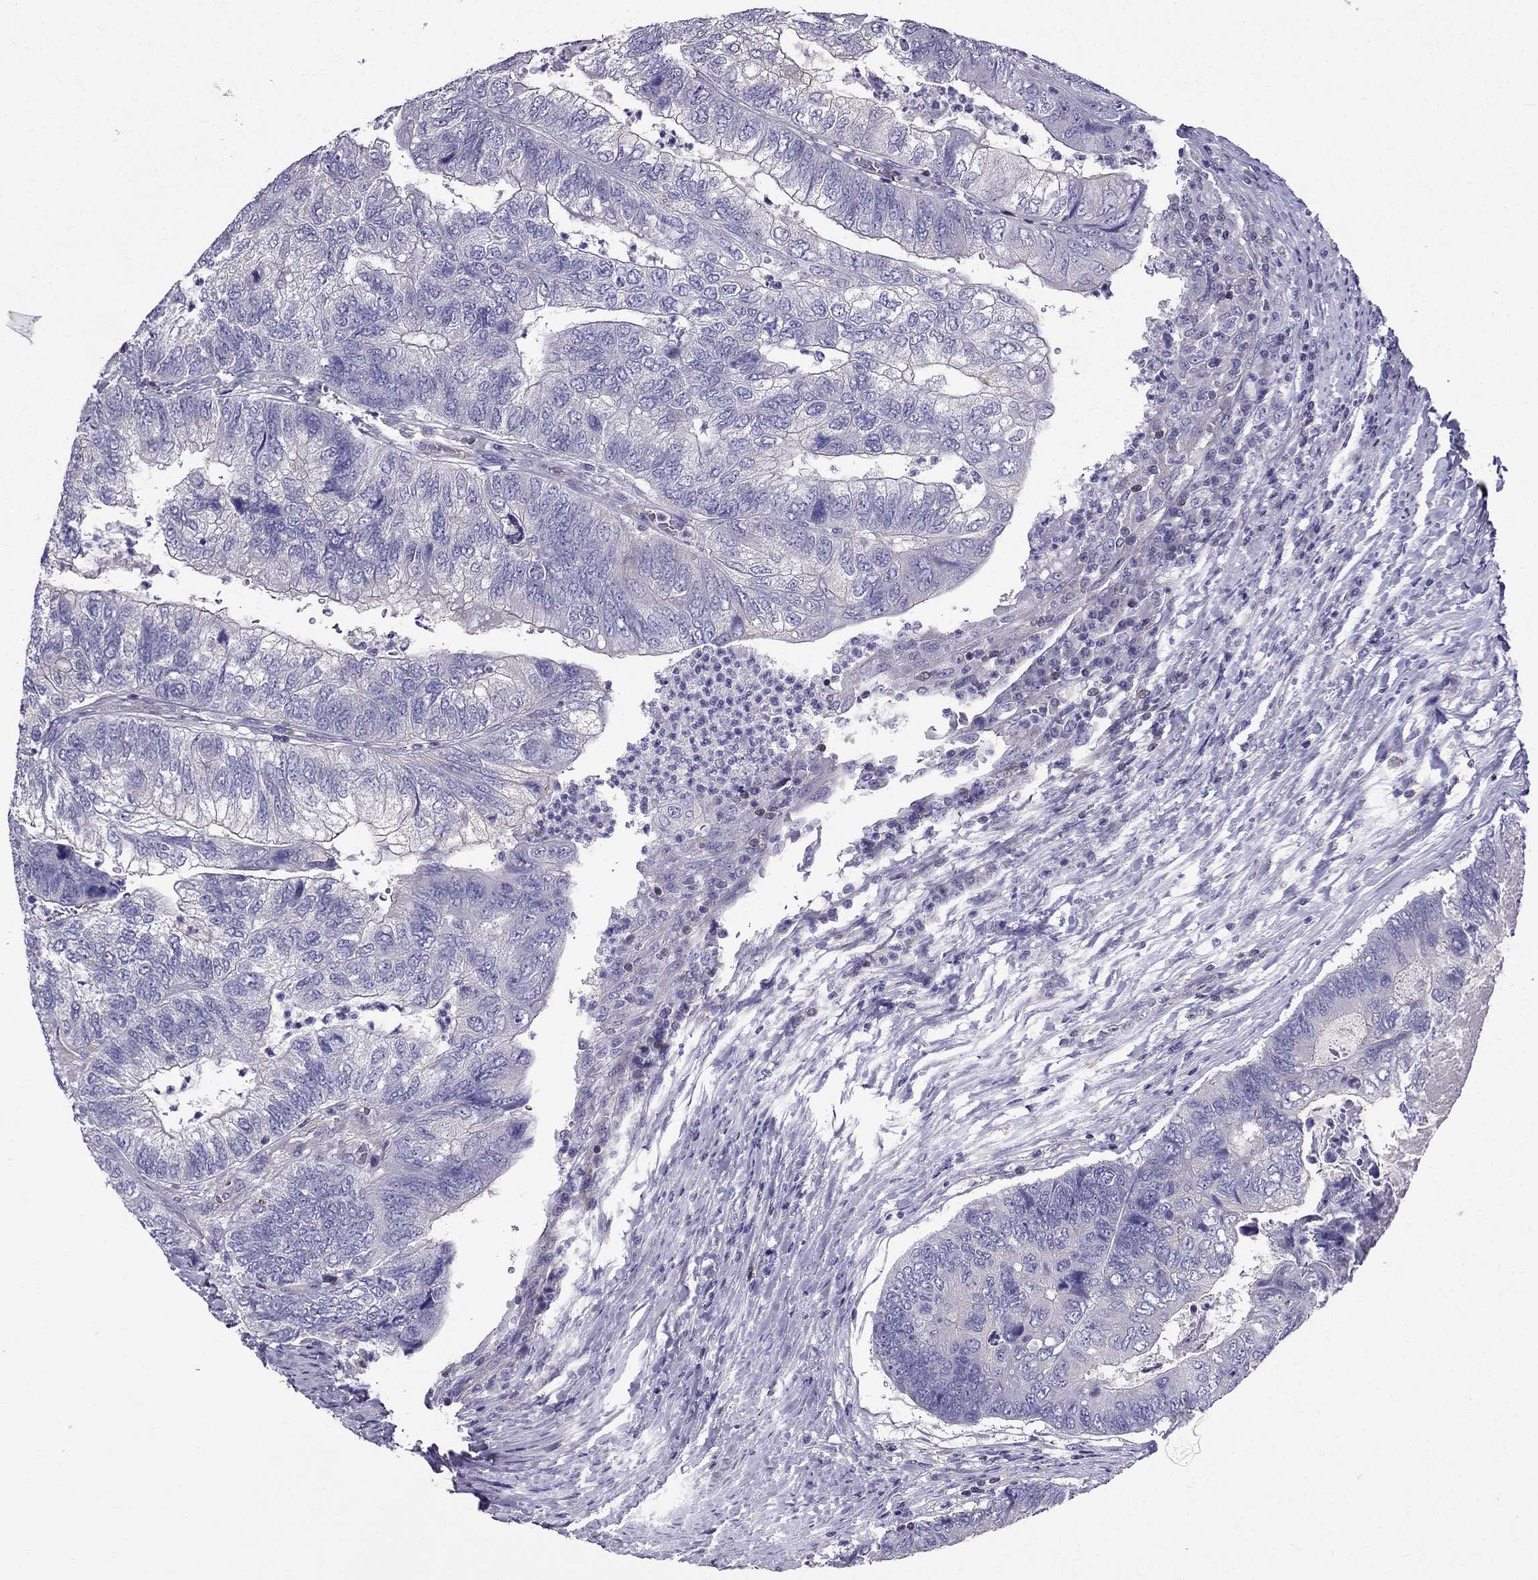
{"staining": {"intensity": "negative", "quantity": "none", "location": "none"}, "tissue": "colorectal cancer", "cell_type": "Tumor cells", "image_type": "cancer", "snomed": [{"axis": "morphology", "description": "Adenocarcinoma, NOS"}, {"axis": "topography", "description": "Colon"}], "caption": "Human colorectal adenocarcinoma stained for a protein using IHC exhibits no expression in tumor cells.", "gene": "AAK1", "patient": {"sex": "female", "age": 67}}